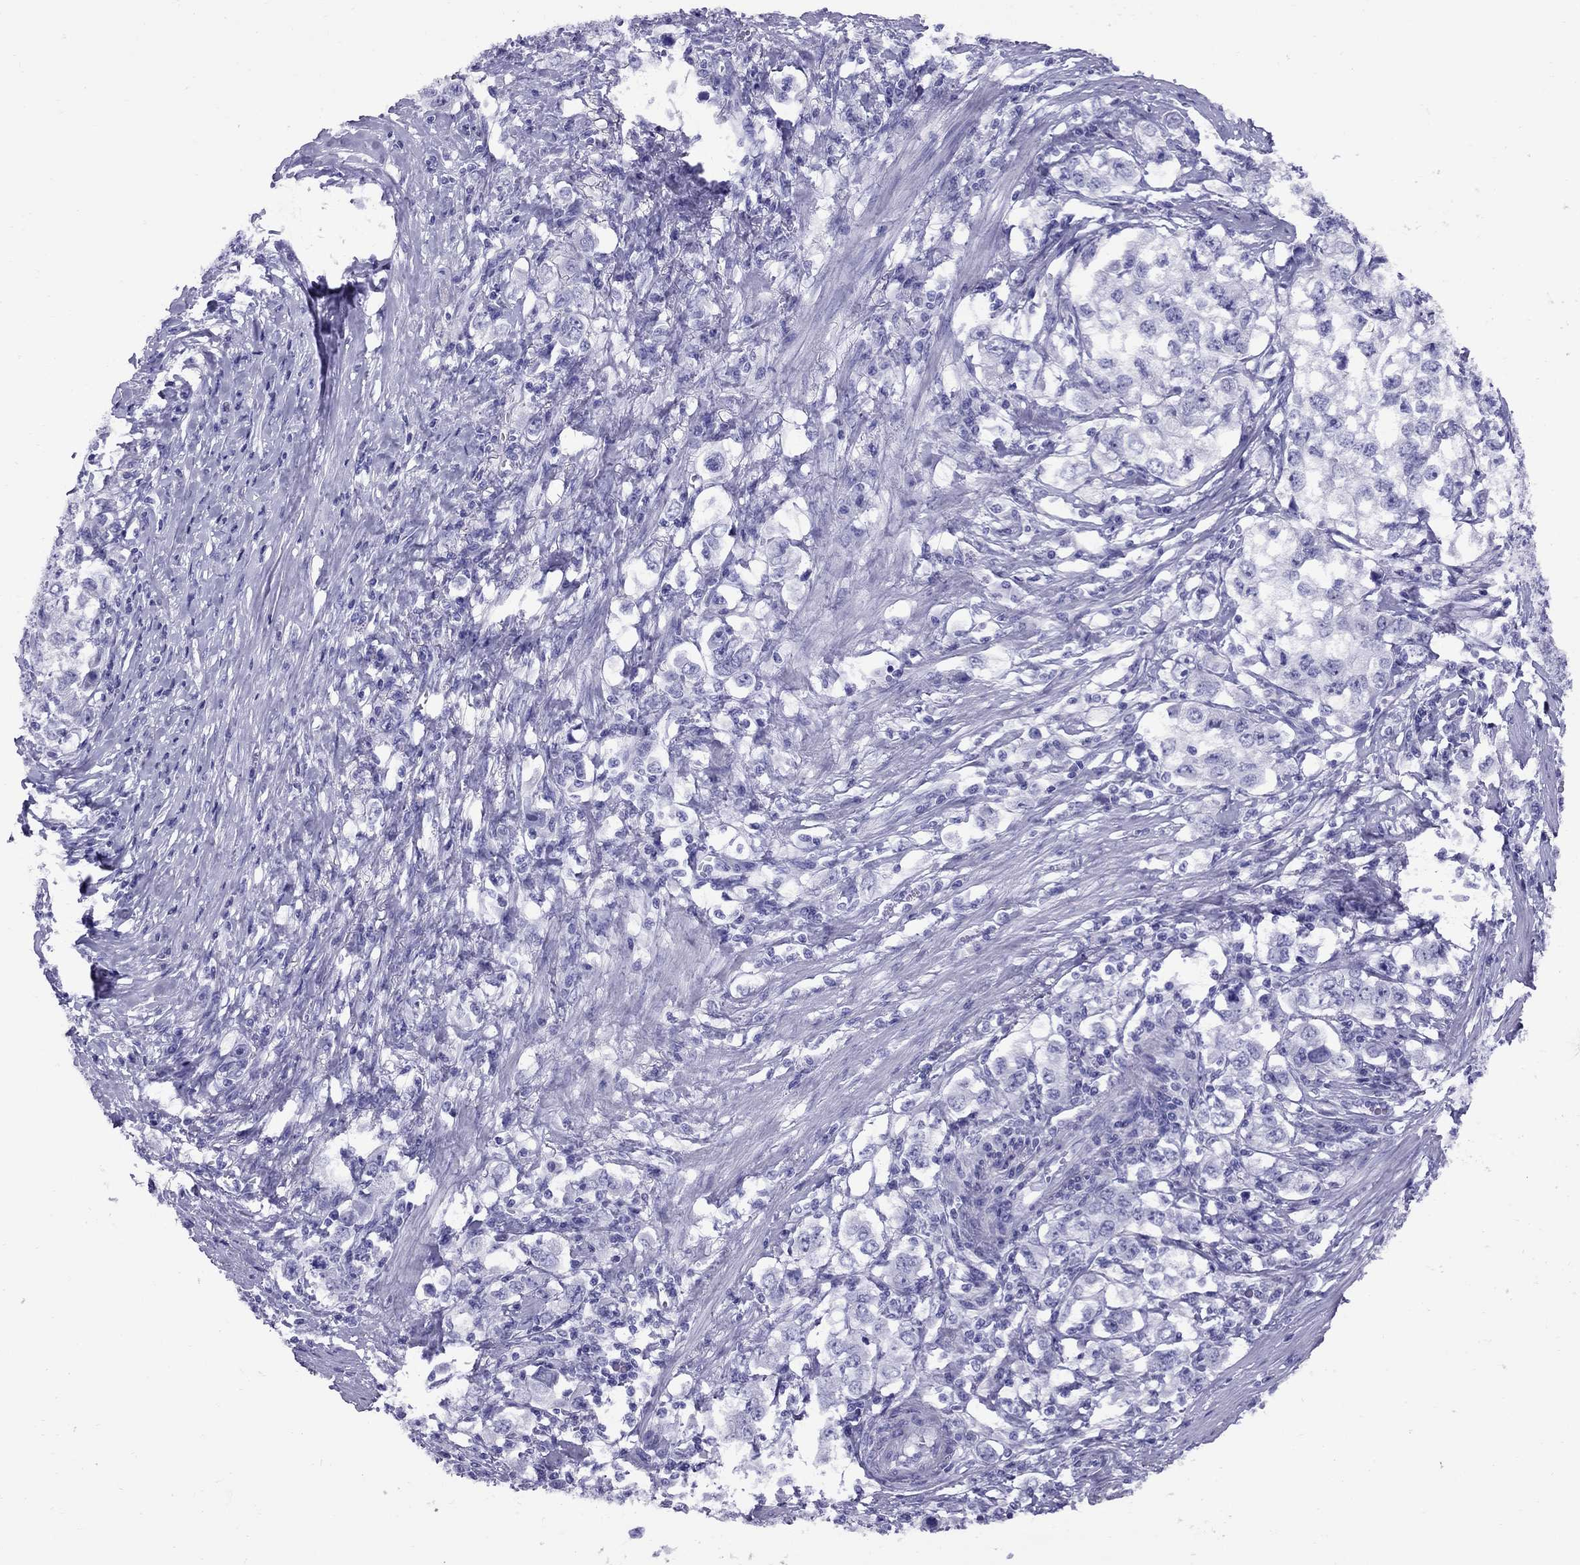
{"staining": {"intensity": "negative", "quantity": "none", "location": "none"}, "tissue": "stomach cancer", "cell_type": "Tumor cells", "image_type": "cancer", "snomed": [{"axis": "morphology", "description": "Adenocarcinoma, NOS"}, {"axis": "topography", "description": "Stomach, lower"}], "caption": "A histopathology image of stomach adenocarcinoma stained for a protein shows no brown staining in tumor cells. (DAB (3,3'-diaminobenzidine) immunohistochemistry (IHC), high magnification).", "gene": "AVPR1B", "patient": {"sex": "female", "age": 72}}